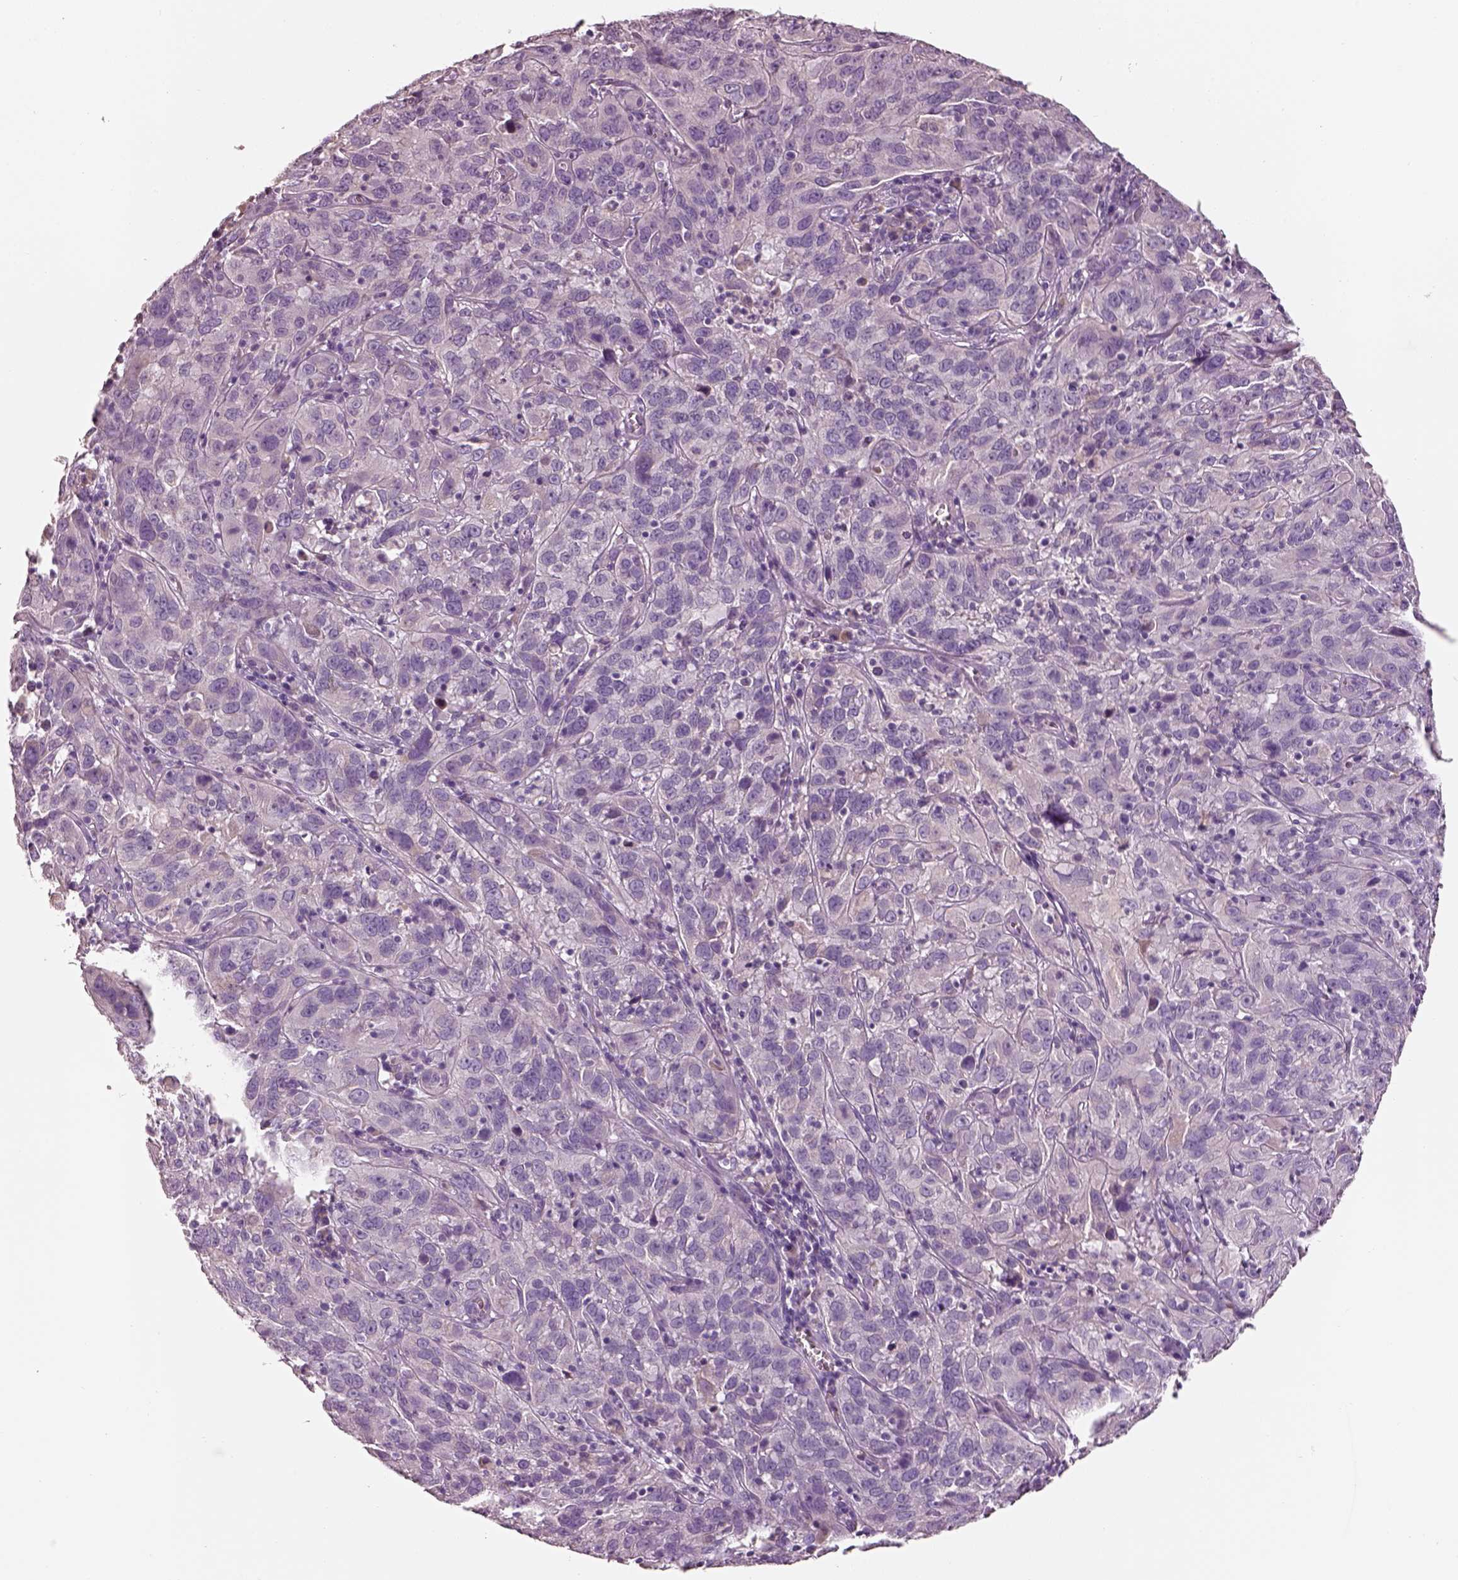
{"staining": {"intensity": "negative", "quantity": "none", "location": "none"}, "tissue": "cervical cancer", "cell_type": "Tumor cells", "image_type": "cancer", "snomed": [{"axis": "morphology", "description": "Squamous cell carcinoma, NOS"}, {"axis": "topography", "description": "Cervix"}], "caption": "Immunohistochemistry histopathology image of human cervical cancer (squamous cell carcinoma) stained for a protein (brown), which displays no staining in tumor cells.", "gene": "PNOC", "patient": {"sex": "female", "age": 32}}